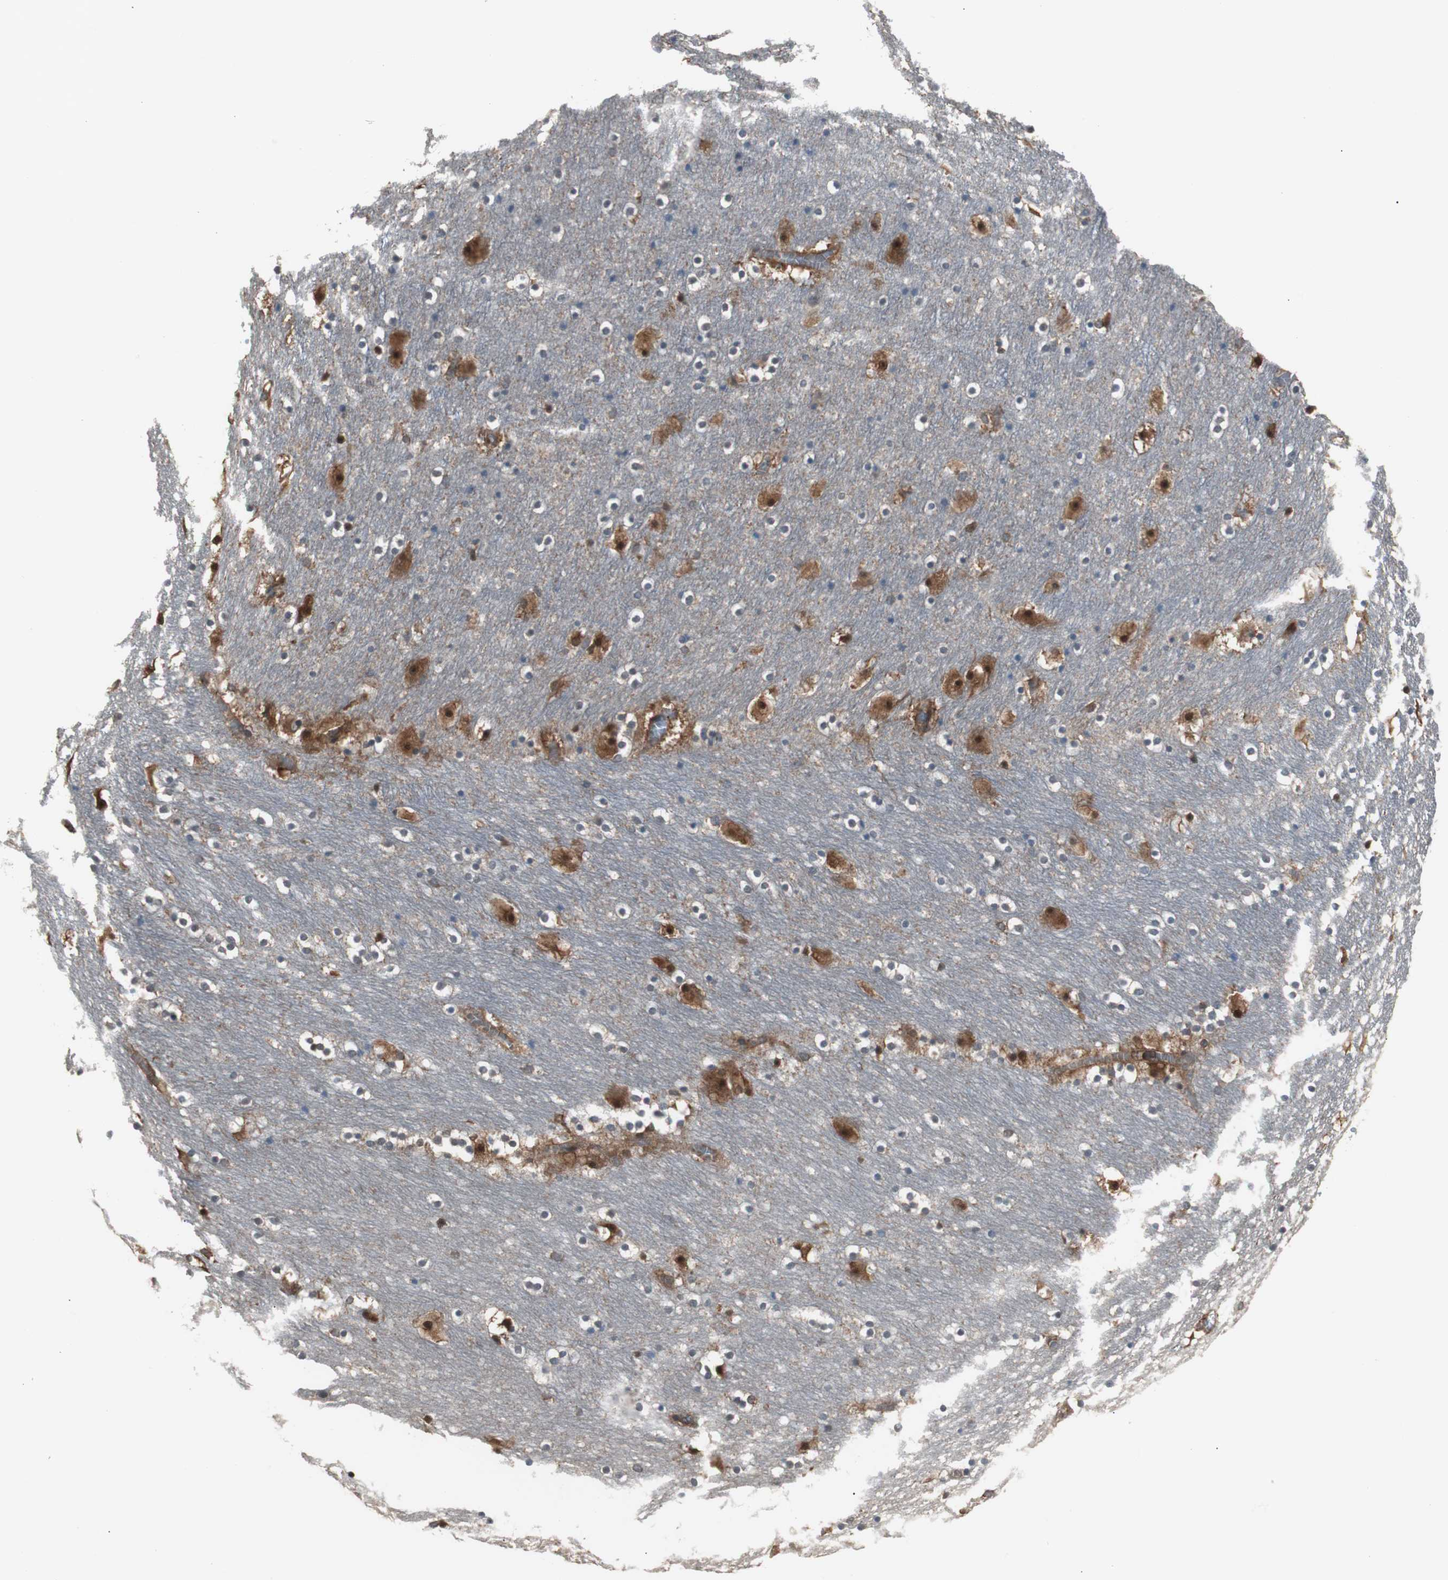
{"staining": {"intensity": "strong", "quantity": "25%-75%", "location": "cytoplasmic/membranous"}, "tissue": "hippocampus", "cell_type": "Glial cells", "image_type": "normal", "snomed": [{"axis": "morphology", "description": "Normal tissue, NOS"}, {"axis": "topography", "description": "Hippocampus"}], "caption": "Protein staining by immunohistochemistry (IHC) reveals strong cytoplasmic/membranous staining in approximately 25%-75% of glial cells in unremarkable hippocampus.", "gene": "CAPNS1", "patient": {"sex": "male", "age": 45}}